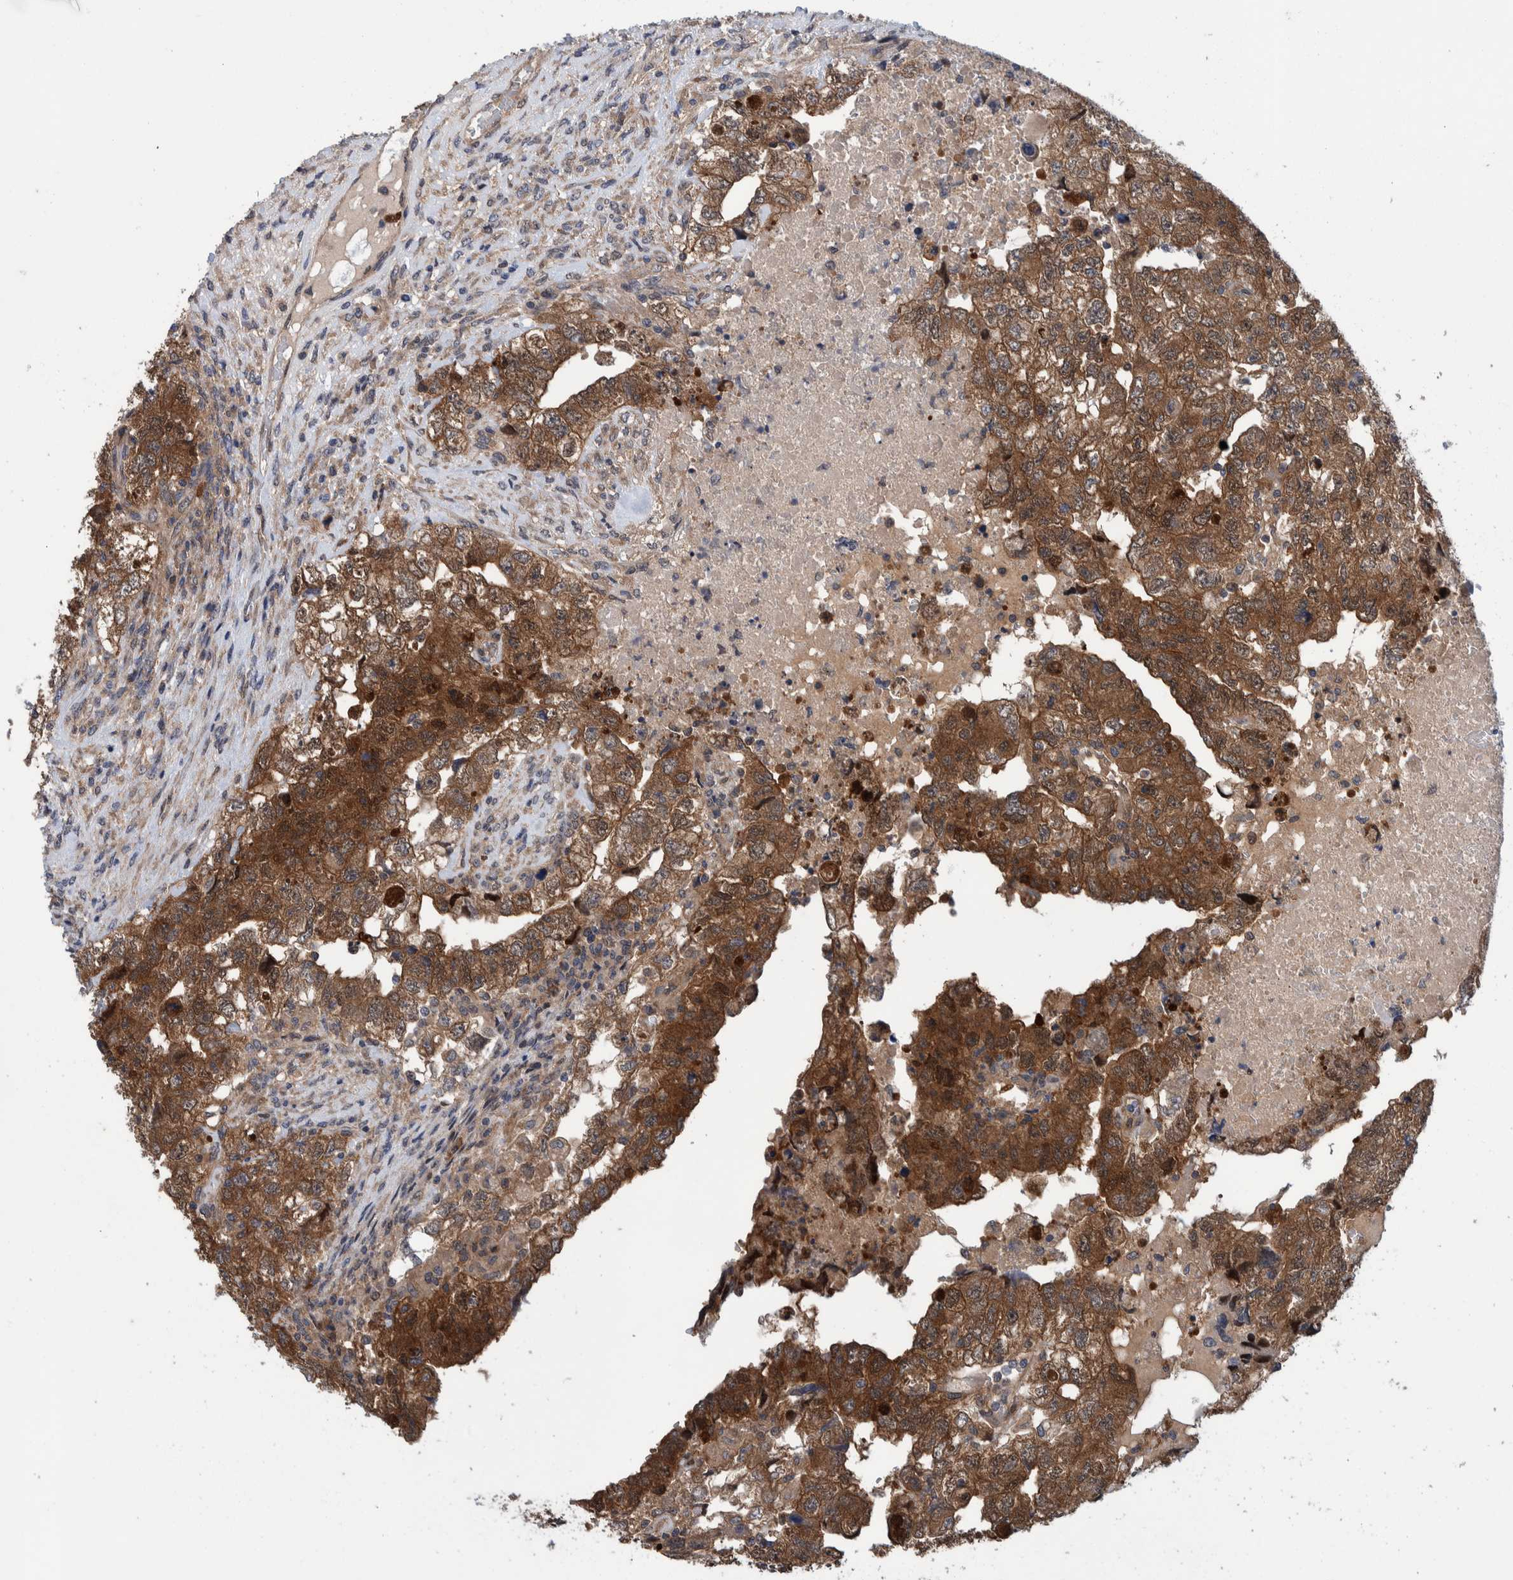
{"staining": {"intensity": "strong", "quantity": ">75%", "location": "cytoplasmic/membranous"}, "tissue": "testis cancer", "cell_type": "Tumor cells", "image_type": "cancer", "snomed": [{"axis": "morphology", "description": "Carcinoma, Embryonal, NOS"}, {"axis": "topography", "description": "Testis"}], "caption": "Immunohistochemistry of human testis cancer (embryonal carcinoma) shows high levels of strong cytoplasmic/membranous positivity in about >75% of tumor cells. (DAB (3,3'-diaminobenzidine) IHC, brown staining for protein, blue staining for nuclei).", "gene": "PFAS", "patient": {"sex": "male", "age": 36}}